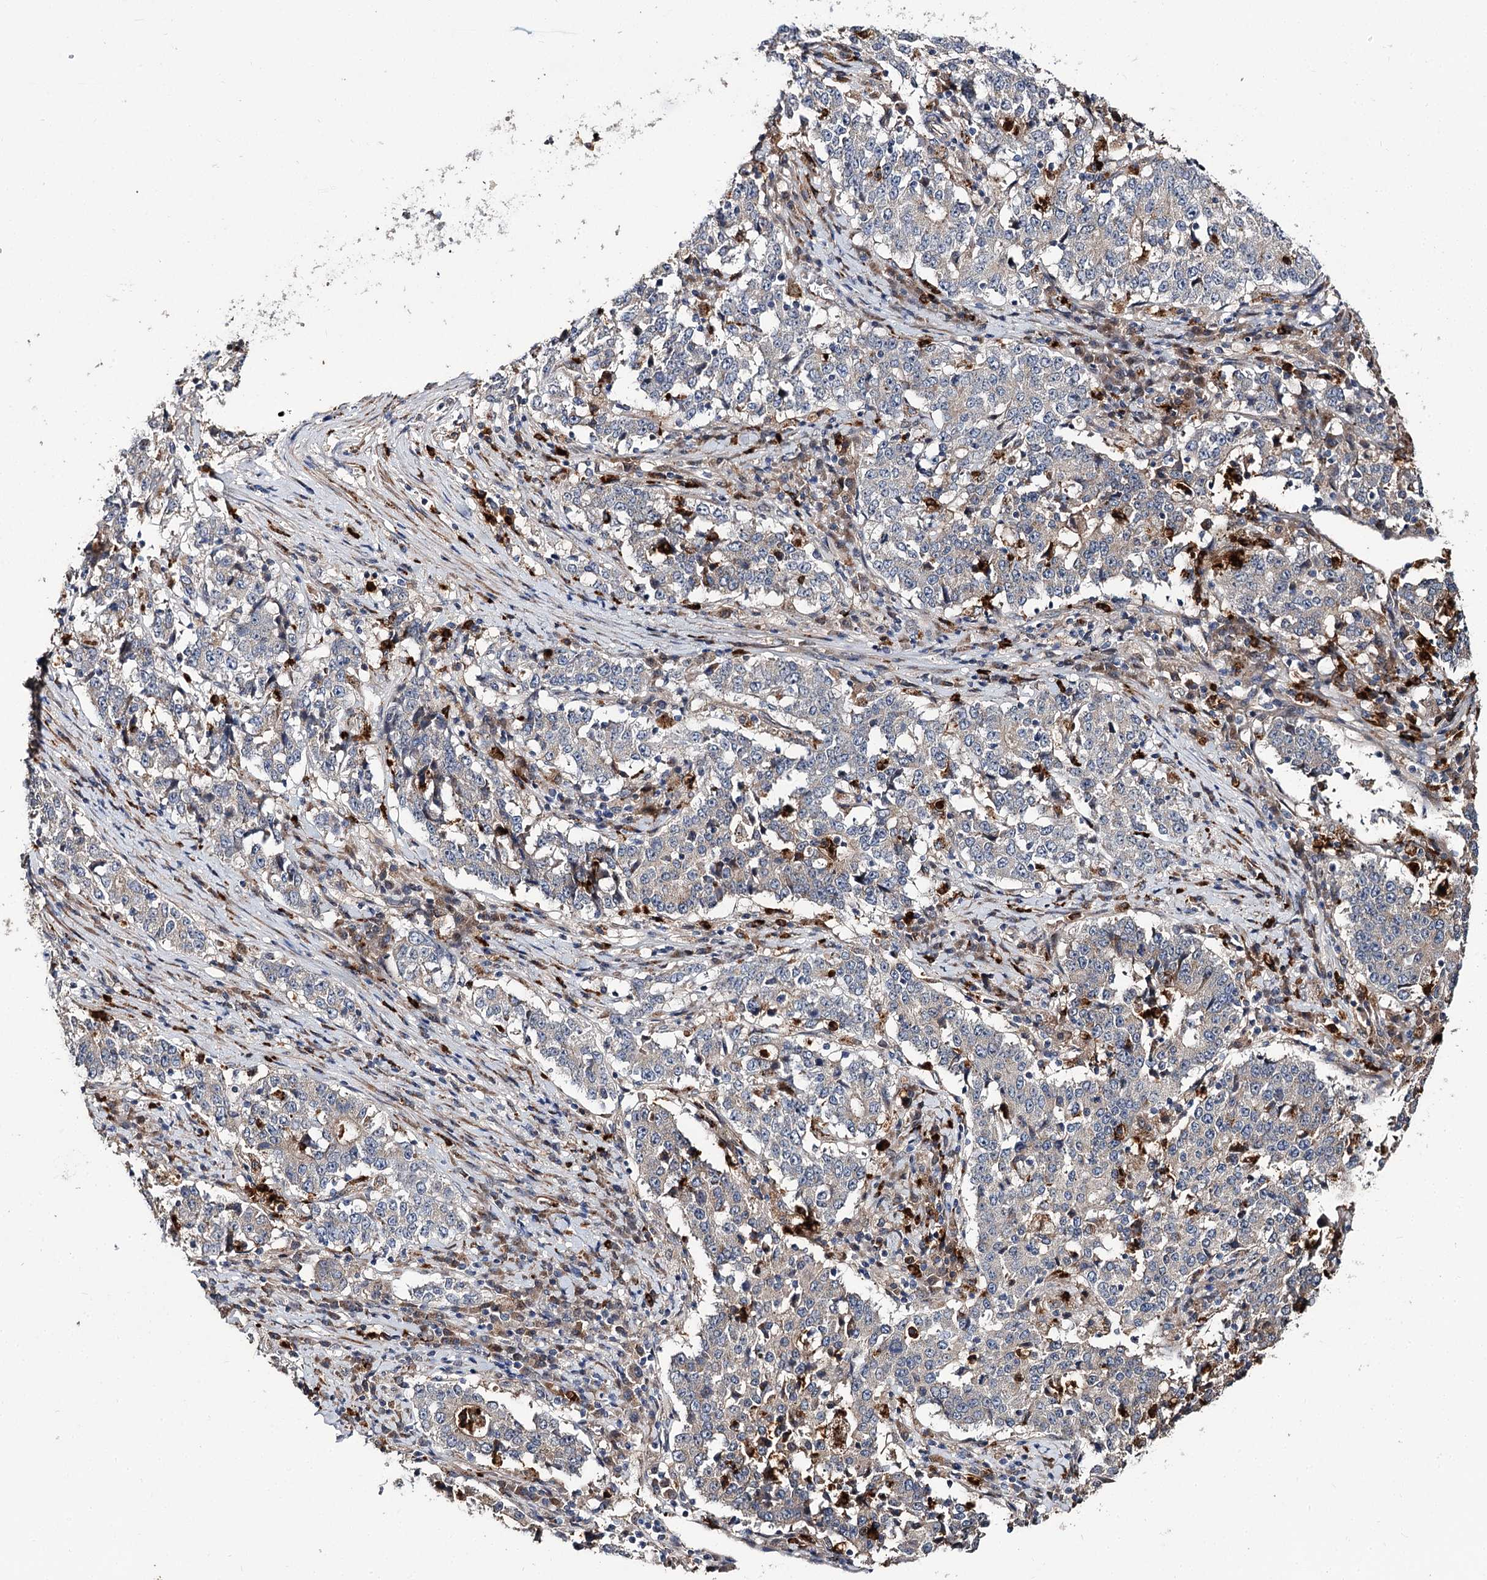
{"staining": {"intensity": "negative", "quantity": "none", "location": "none"}, "tissue": "stomach cancer", "cell_type": "Tumor cells", "image_type": "cancer", "snomed": [{"axis": "morphology", "description": "Adenocarcinoma, NOS"}, {"axis": "topography", "description": "Stomach"}], "caption": "Immunohistochemistry of human stomach cancer (adenocarcinoma) reveals no staining in tumor cells.", "gene": "MINDY3", "patient": {"sex": "male", "age": 59}}